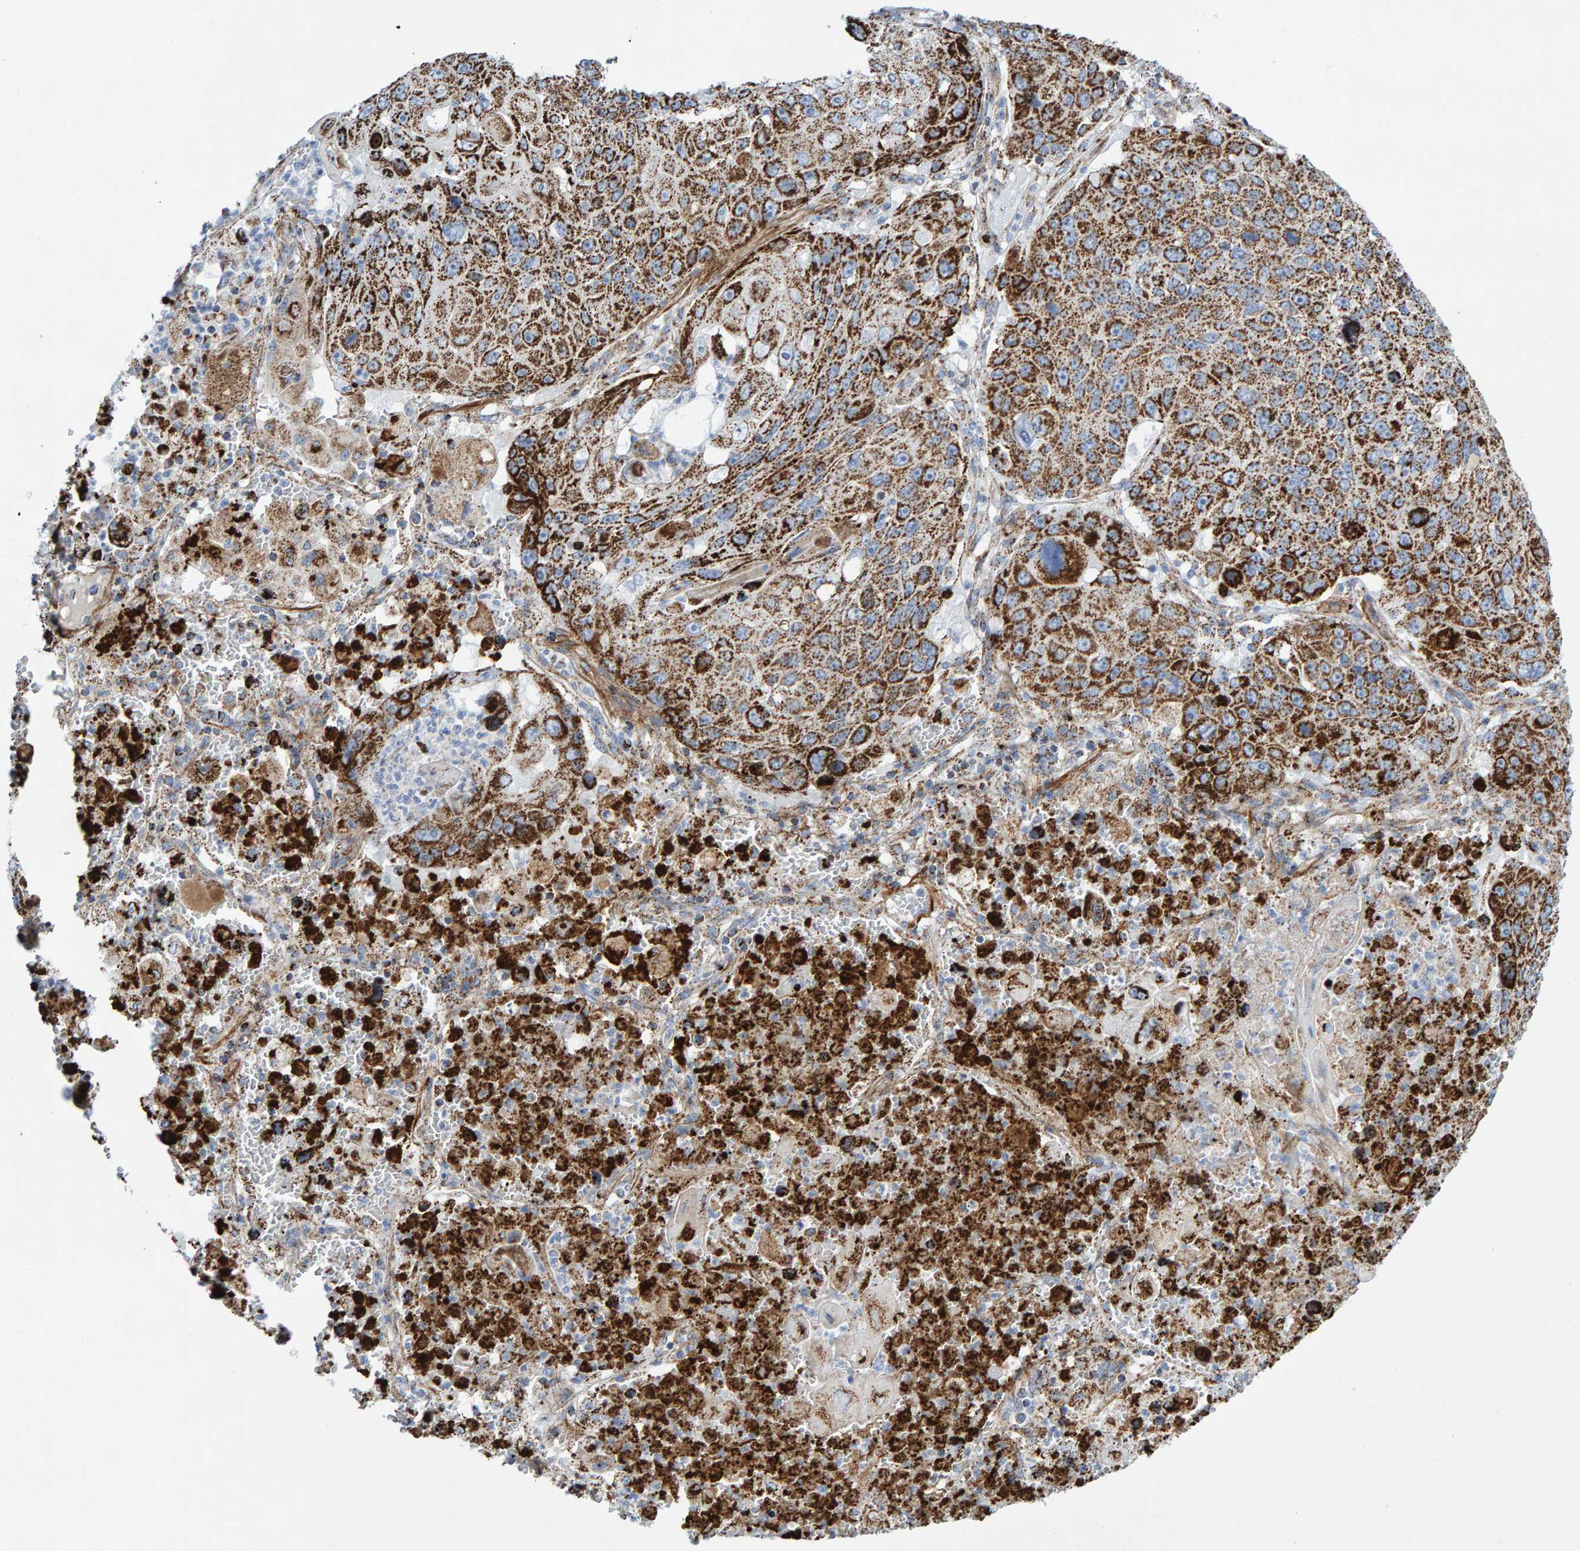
{"staining": {"intensity": "strong", "quantity": ">75%", "location": "cytoplasmic/membranous"}, "tissue": "lung cancer", "cell_type": "Tumor cells", "image_type": "cancer", "snomed": [{"axis": "morphology", "description": "Squamous cell carcinoma, NOS"}, {"axis": "topography", "description": "Lung"}], "caption": "Immunohistochemistry (IHC) (DAB) staining of human lung cancer (squamous cell carcinoma) displays strong cytoplasmic/membranous protein positivity in about >75% of tumor cells. (Stains: DAB in brown, nuclei in blue, Microscopy: brightfield microscopy at high magnification).", "gene": "GGTA1", "patient": {"sex": "male", "age": 61}}